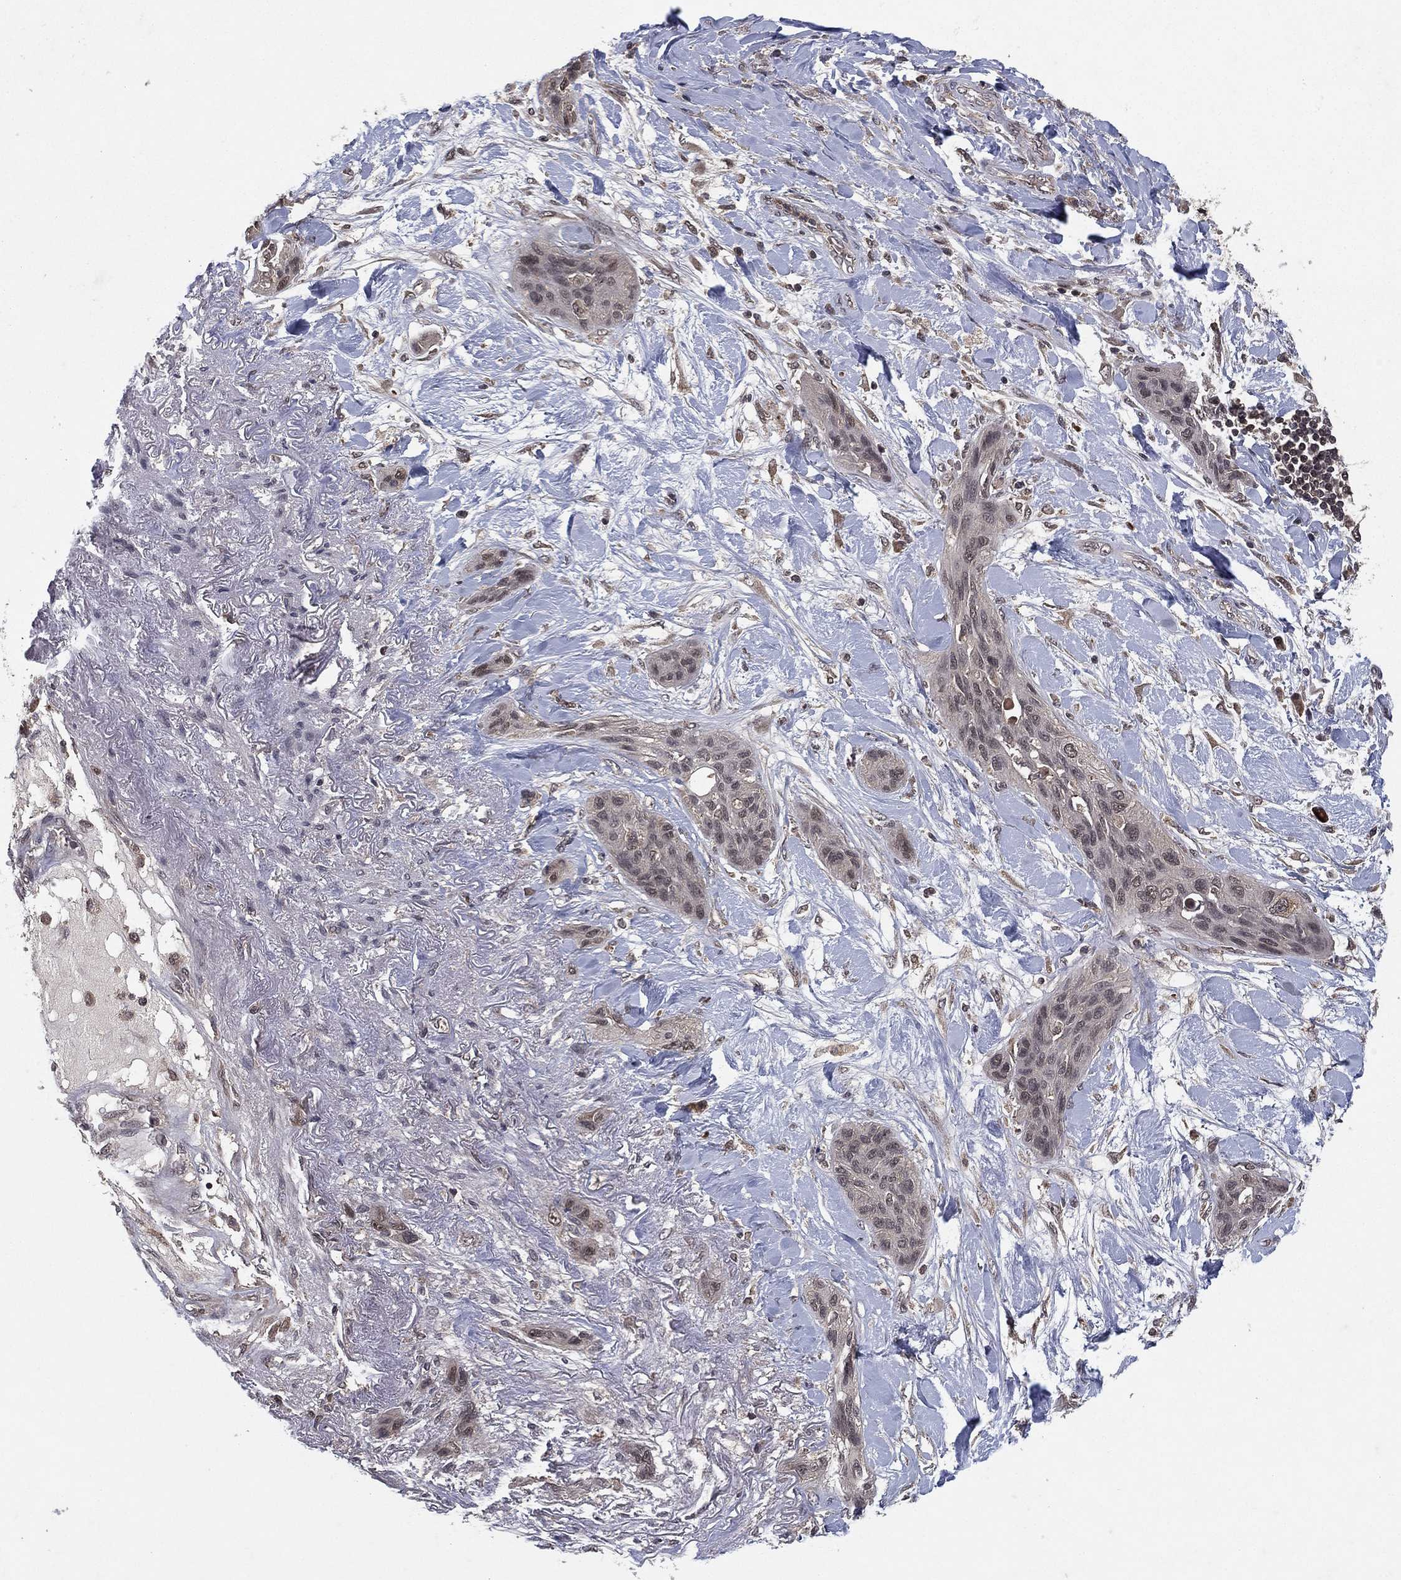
{"staining": {"intensity": "negative", "quantity": "none", "location": "none"}, "tissue": "lung cancer", "cell_type": "Tumor cells", "image_type": "cancer", "snomed": [{"axis": "morphology", "description": "Squamous cell carcinoma, NOS"}, {"axis": "topography", "description": "Lung"}], "caption": "DAB immunohistochemical staining of squamous cell carcinoma (lung) displays no significant positivity in tumor cells.", "gene": "ATG4B", "patient": {"sex": "female", "age": 70}}